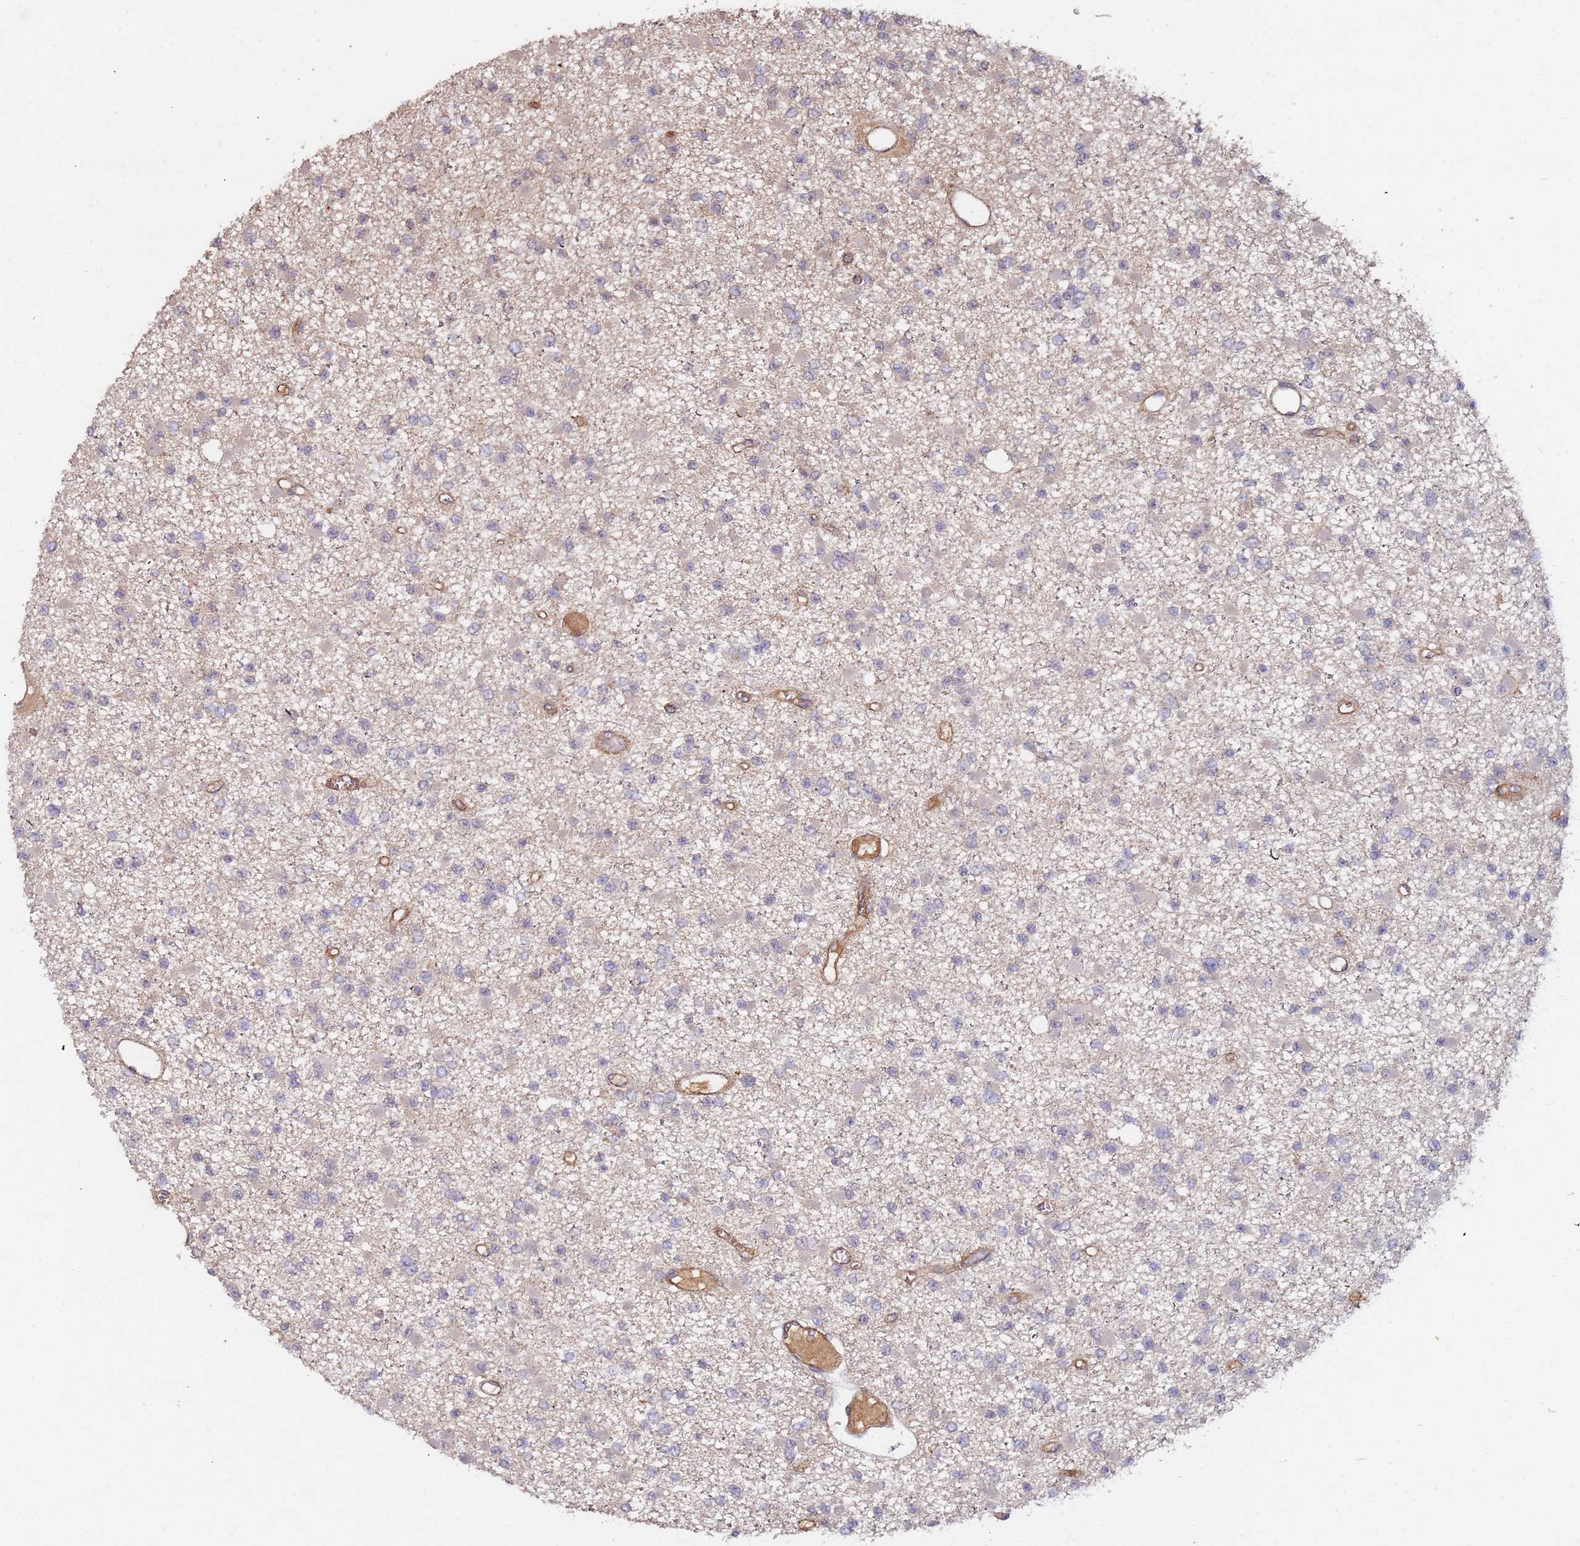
{"staining": {"intensity": "negative", "quantity": "none", "location": "none"}, "tissue": "glioma", "cell_type": "Tumor cells", "image_type": "cancer", "snomed": [{"axis": "morphology", "description": "Glioma, malignant, Low grade"}, {"axis": "topography", "description": "Brain"}], "caption": "Micrograph shows no protein positivity in tumor cells of low-grade glioma (malignant) tissue.", "gene": "KANSL1L", "patient": {"sex": "female", "age": 22}}